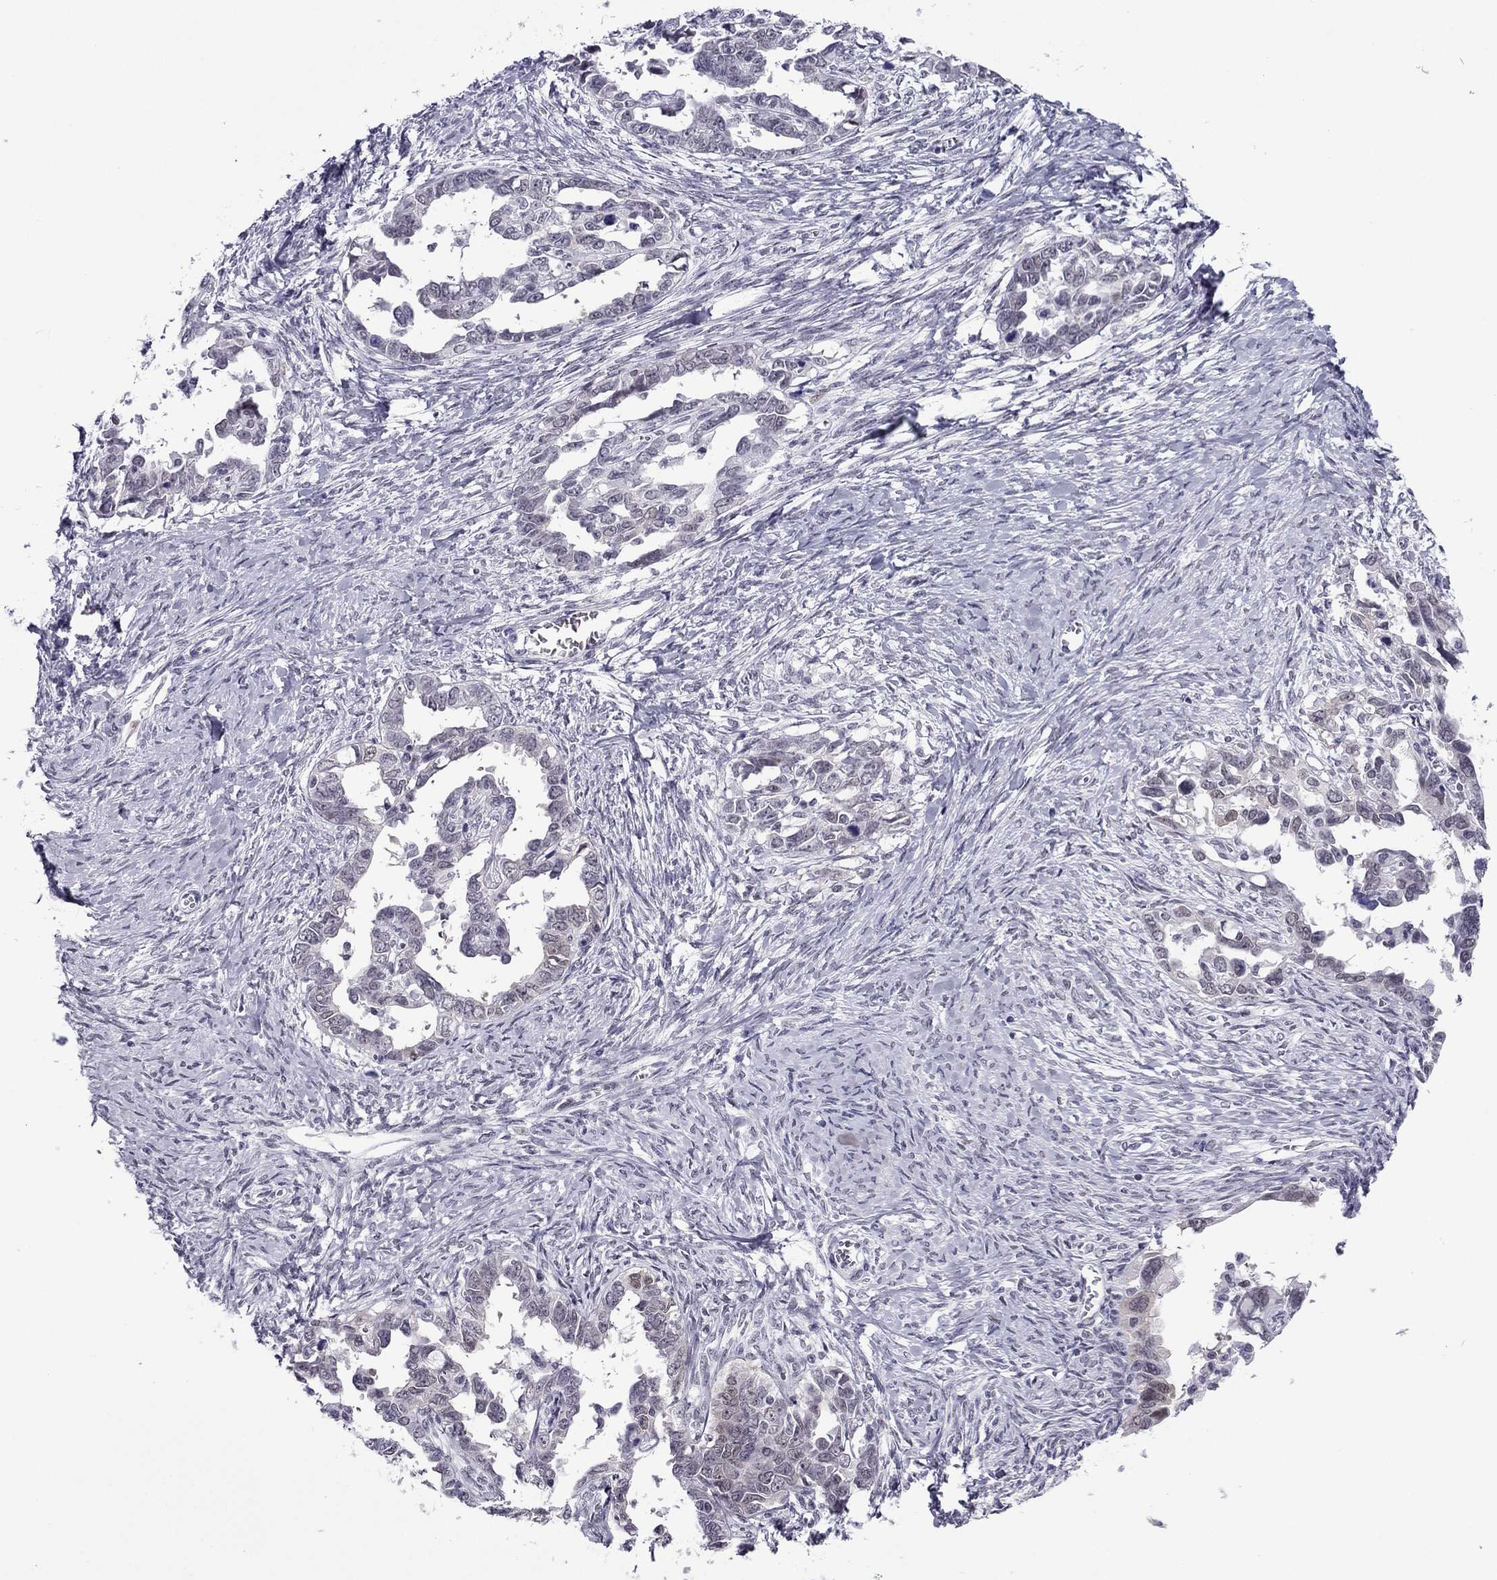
{"staining": {"intensity": "weak", "quantity": "<25%", "location": "cytoplasmic/membranous"}, "tissue": "ovarian cancer", "cell_type": "Tumor cells", "image_type": "cancer", "snomed": [{"axis": "morphology", "description": "Cystadenocarcinoma, serous, NOS"}, {"axis": "topography", "description": "Ovary"}], "caption": "The image demonstrates no staining of tumor cells in ovarian cancer.", "gene": "MYLK3", "patient": {"sex": "female", "age": 69}}